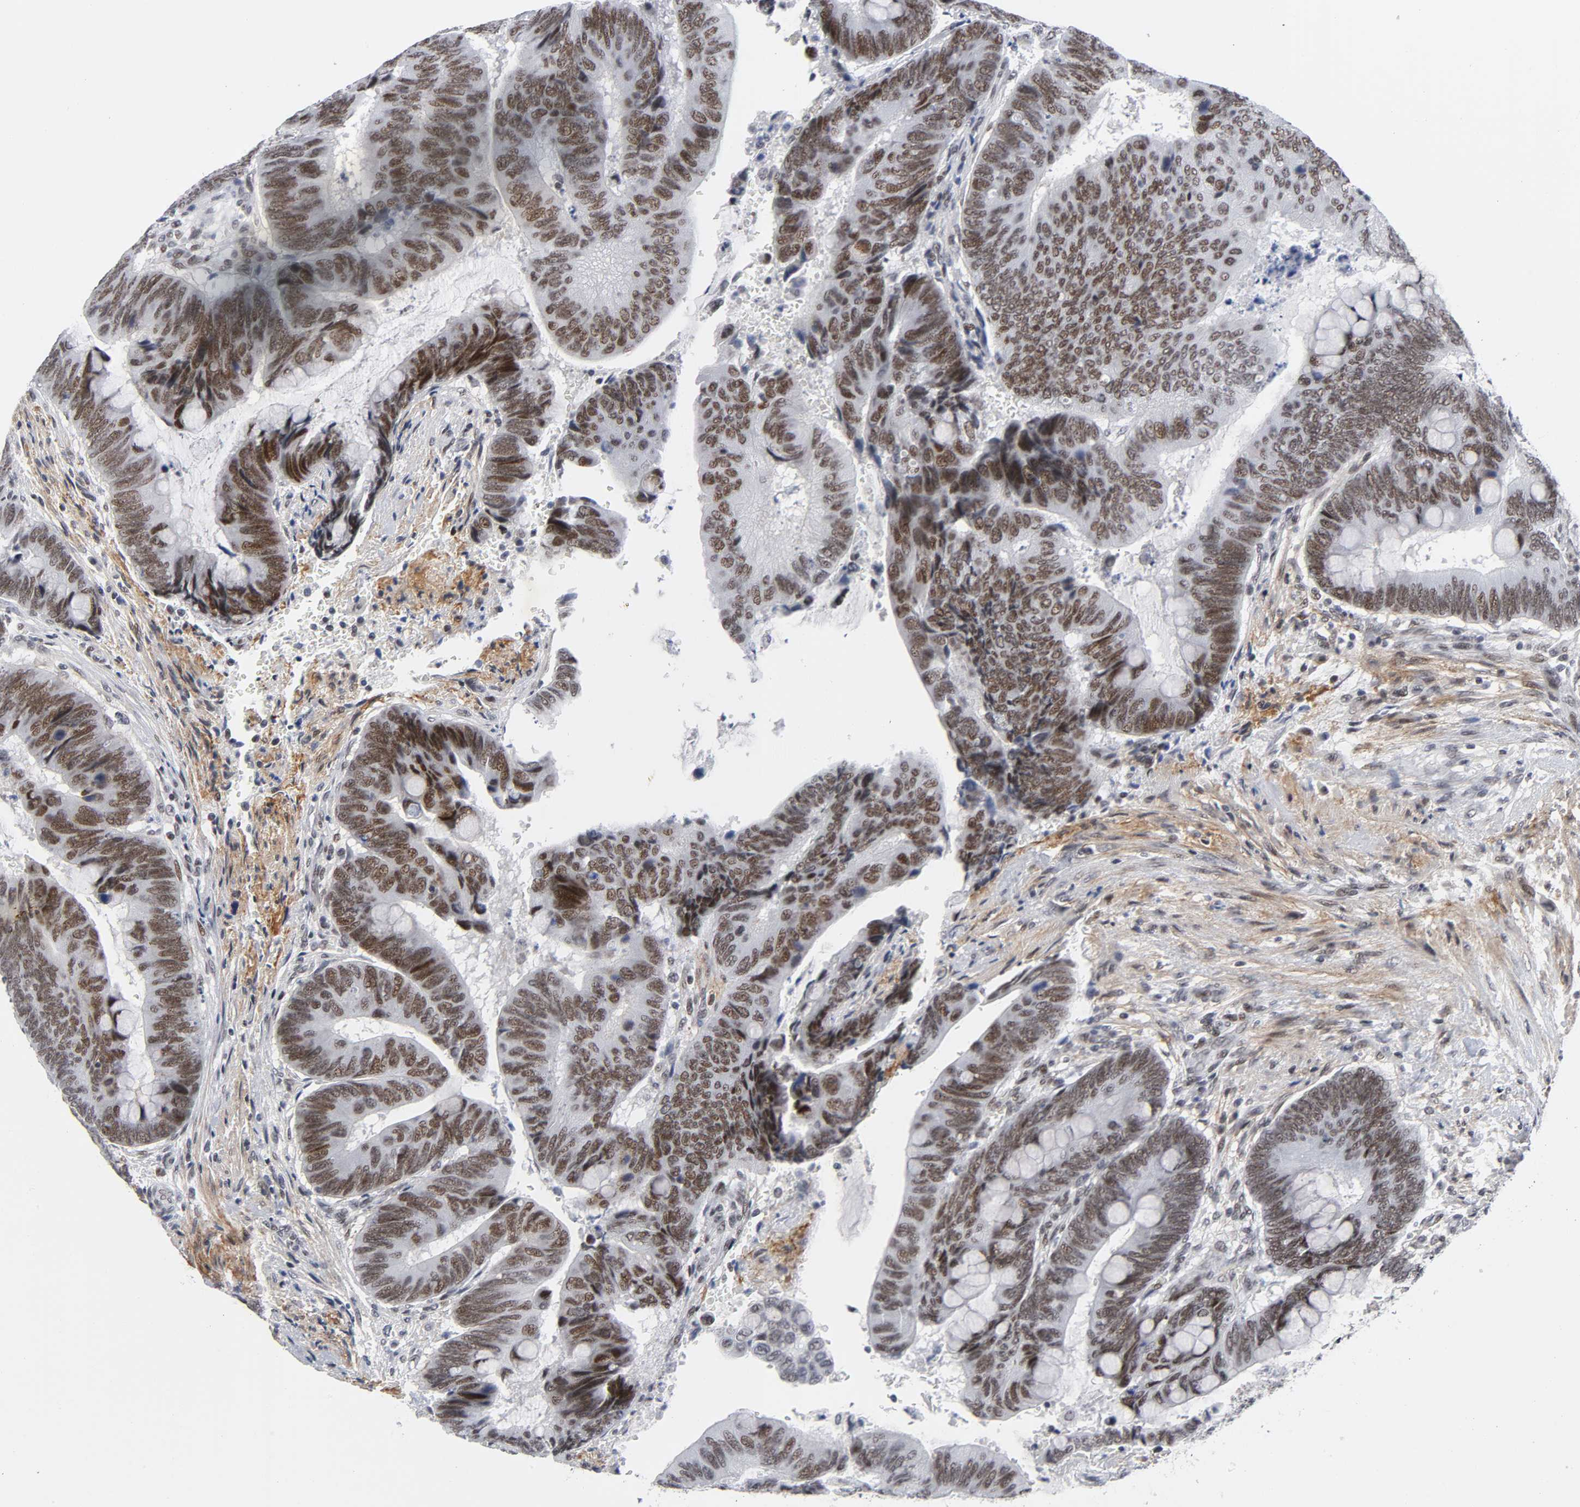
{"staining": {"intensity": "moderate", "quantity": ">75%", "location": "nuclear"}, "tissue": "colorectal cancer", "cell_type": "Tumor cells", "image_type": "cancer", "snomed": [{"axis": "morphology", "description": "Normal tissue, NOS"}, {"axis": "morphology", "description": "Adenocarcinoma, NOS"}, {"axis": "topography", "description": "Rectum"}], "caption": "Colorectal cancer stained with a protein marker exhibits moderate staining in tumor cells.", "gene": "DIDO1", "patient": {"sex": "male", "age": 92}}